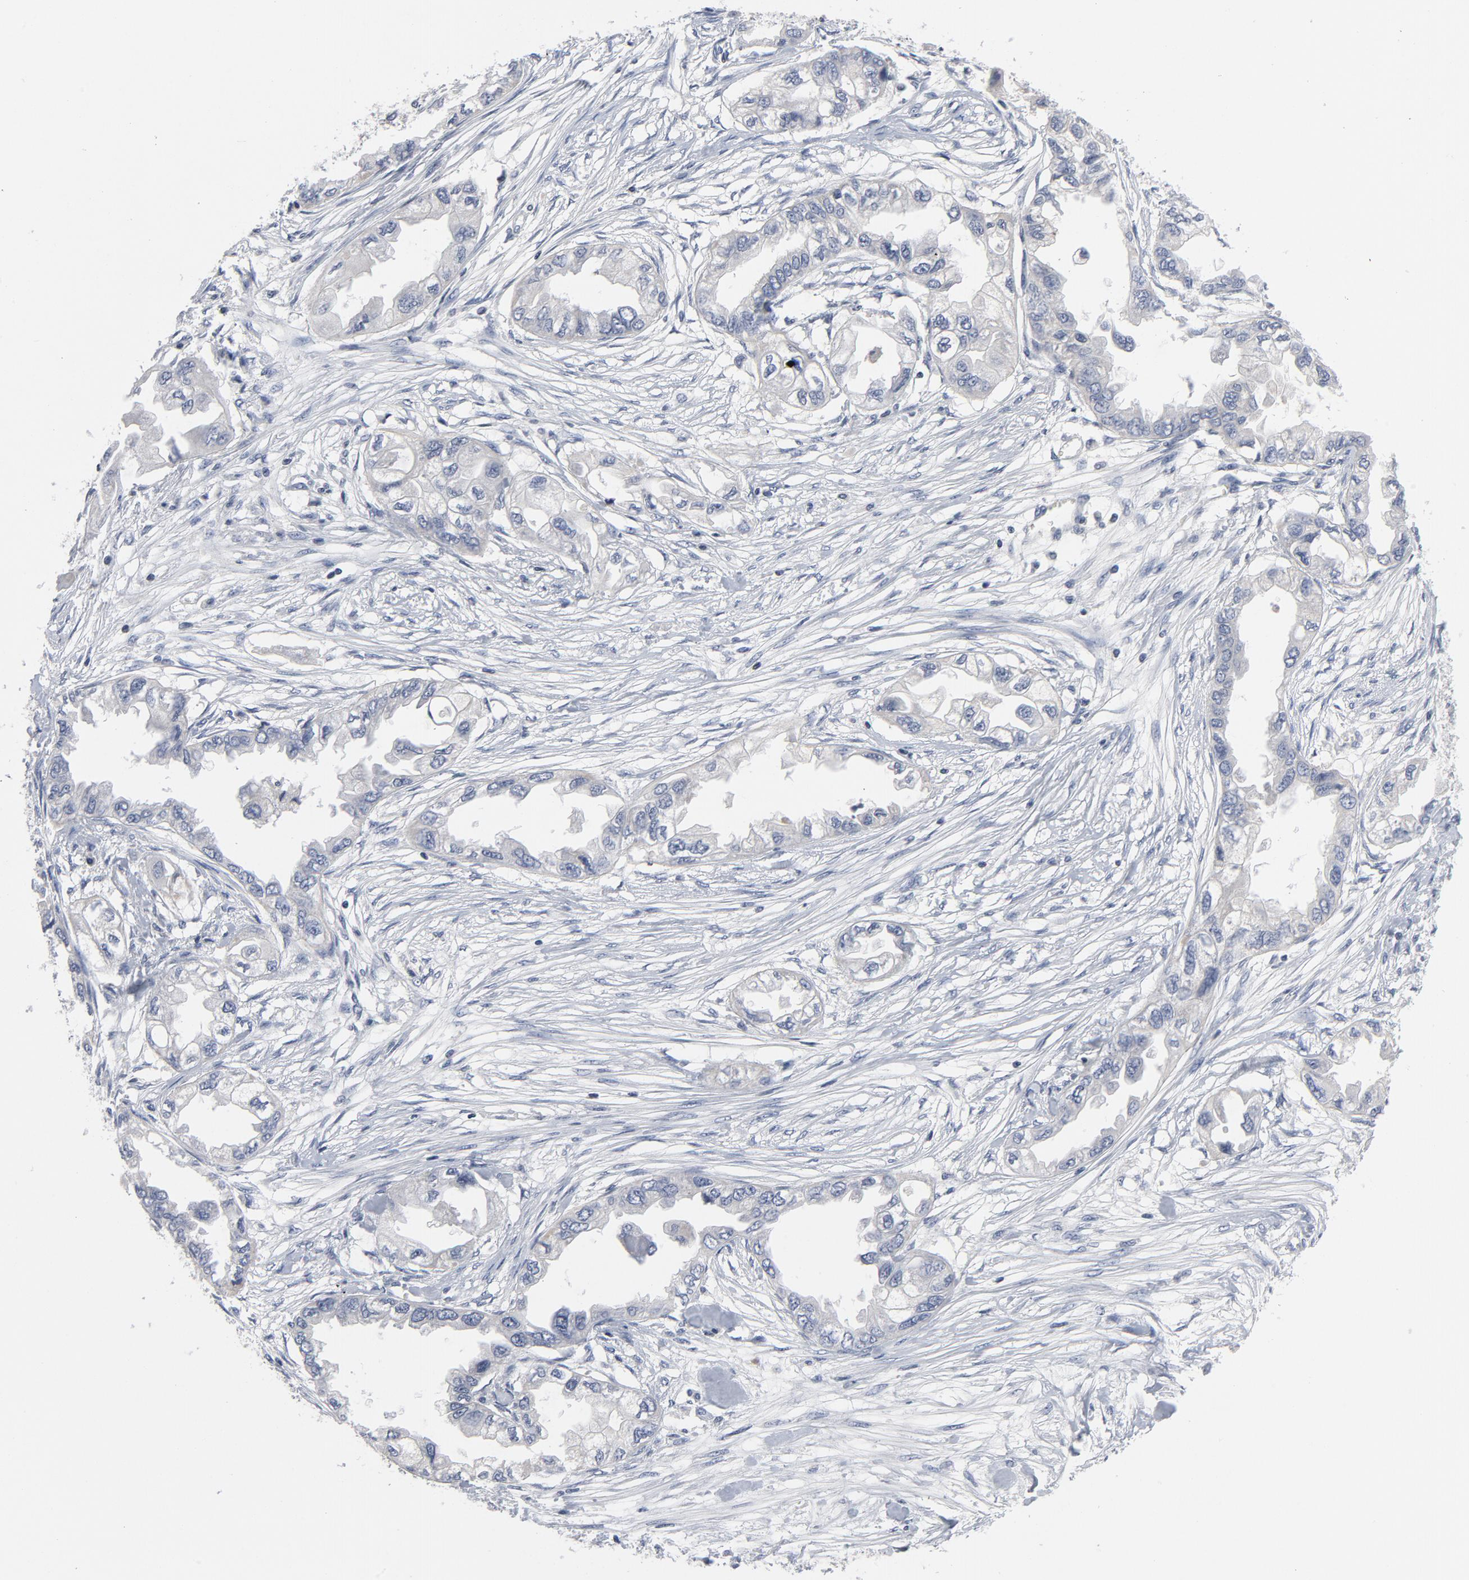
{"staining": {"intensity": "negative", "quantity": "none", "location": "none"}, "tissue": "endometrial cancer", "cell_type": "Tumor cells", "image_type": "cancer", "snomed": [{"axis": "morphology", "description": "Adenocarcinoma, NOS"}, {"axis": "topography", "description": "Endometrium"}], "caption": "DAB immunohistochemical staining of human endometrial cancer (adenocarcinoma) demonstrates no significant positivity in tumor cells.", "gene": "TCL1A", "patient": {"sex": "female", "age": 67}}